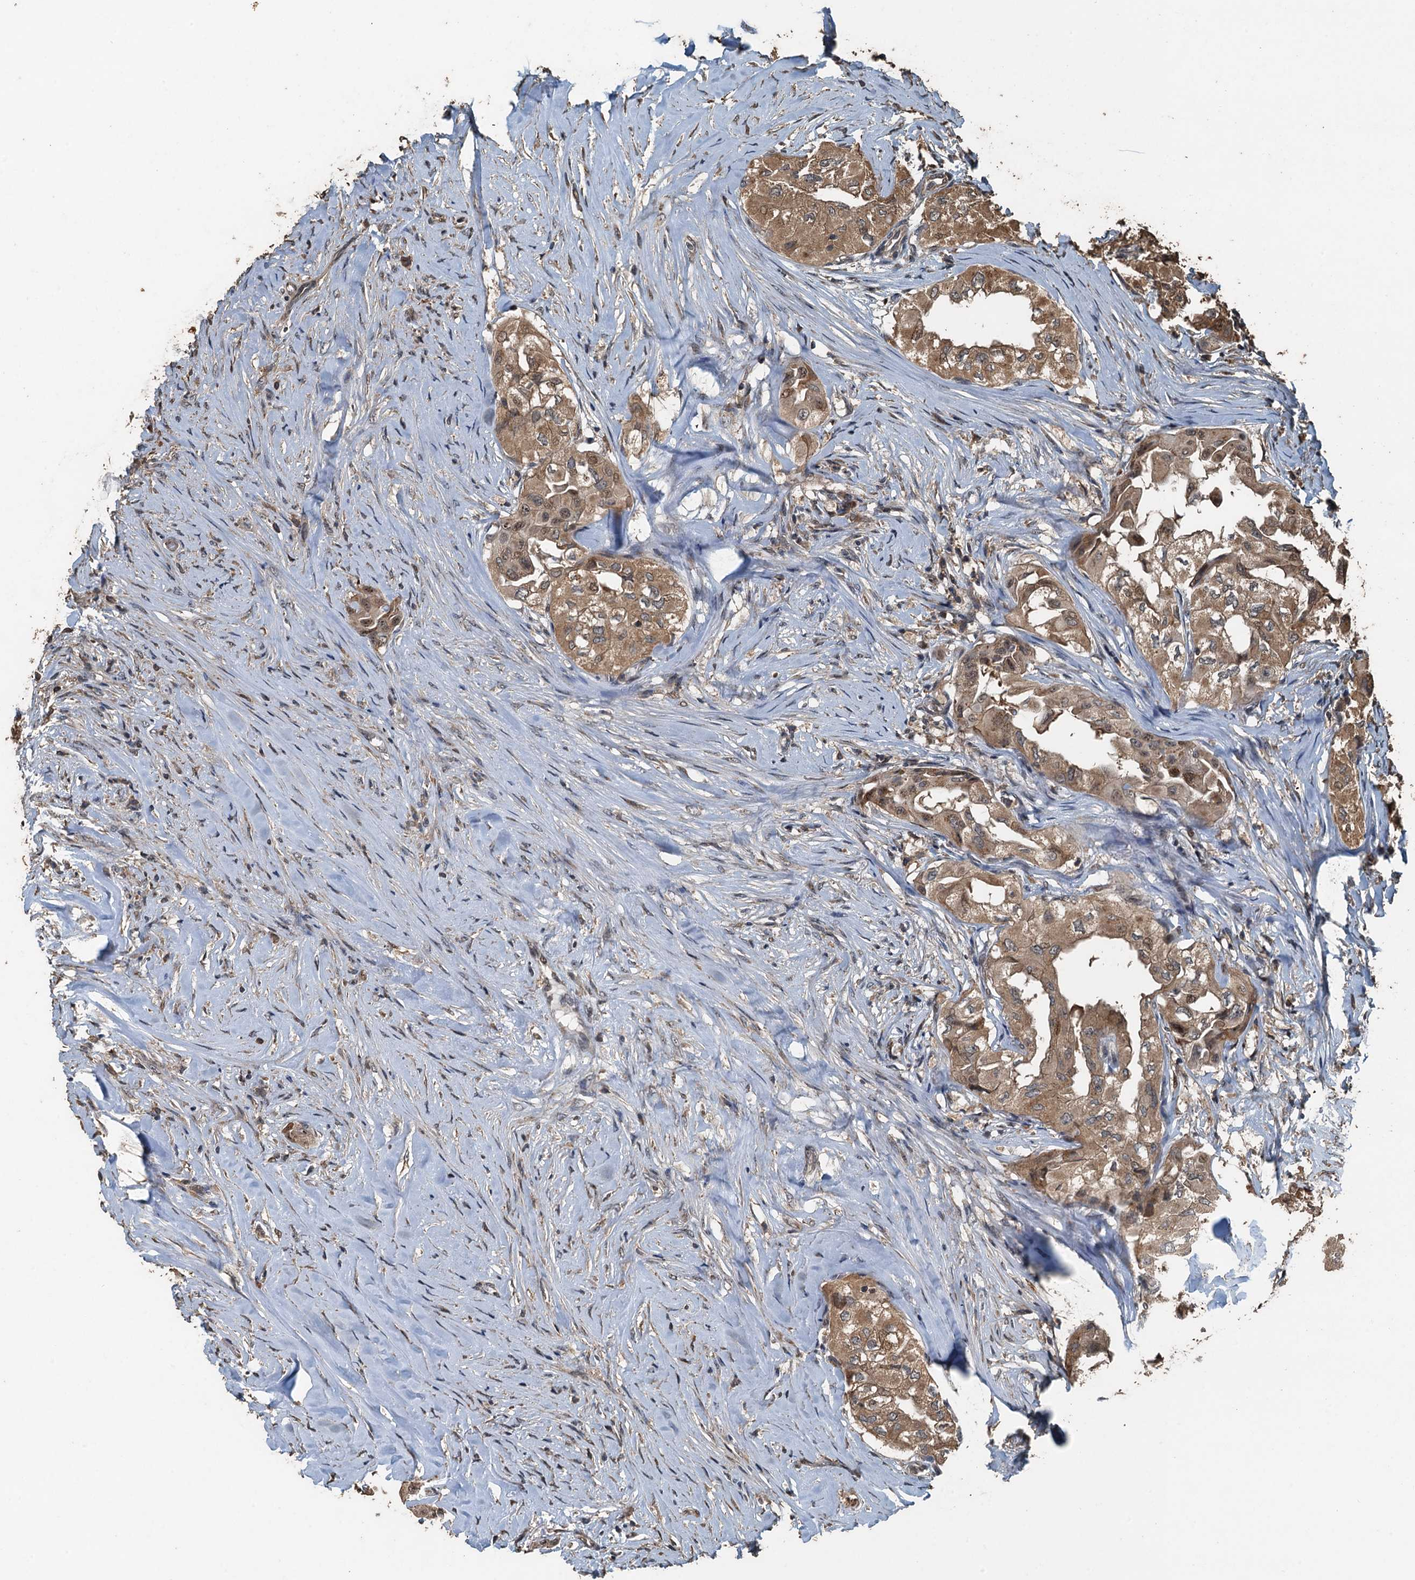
{"staining": {"intensity": "moderate", "quantity": ">75%", "location": "cytoplasmic/membranous"}, "tissue": "thyroid cancer", "cell_type": "Tumor cells", "image_type": "cancer", "snomed": [{"axis": "morphology", "description": "Papillary adenocarcinoma, NOS"}, {"axis": "topography", "description": "Thyroid gland"}], "caption": "Protein staining reveals moderate cytoplasmic/membranous expression in approximately >75% of tumor cells in thyroid cancer (papillary adenocarcinoma). (DAB = brown stain, brightfield microscopy at high magnification).", "gene": "PIGN", "patient": {"sex": "female", "age": 59}}